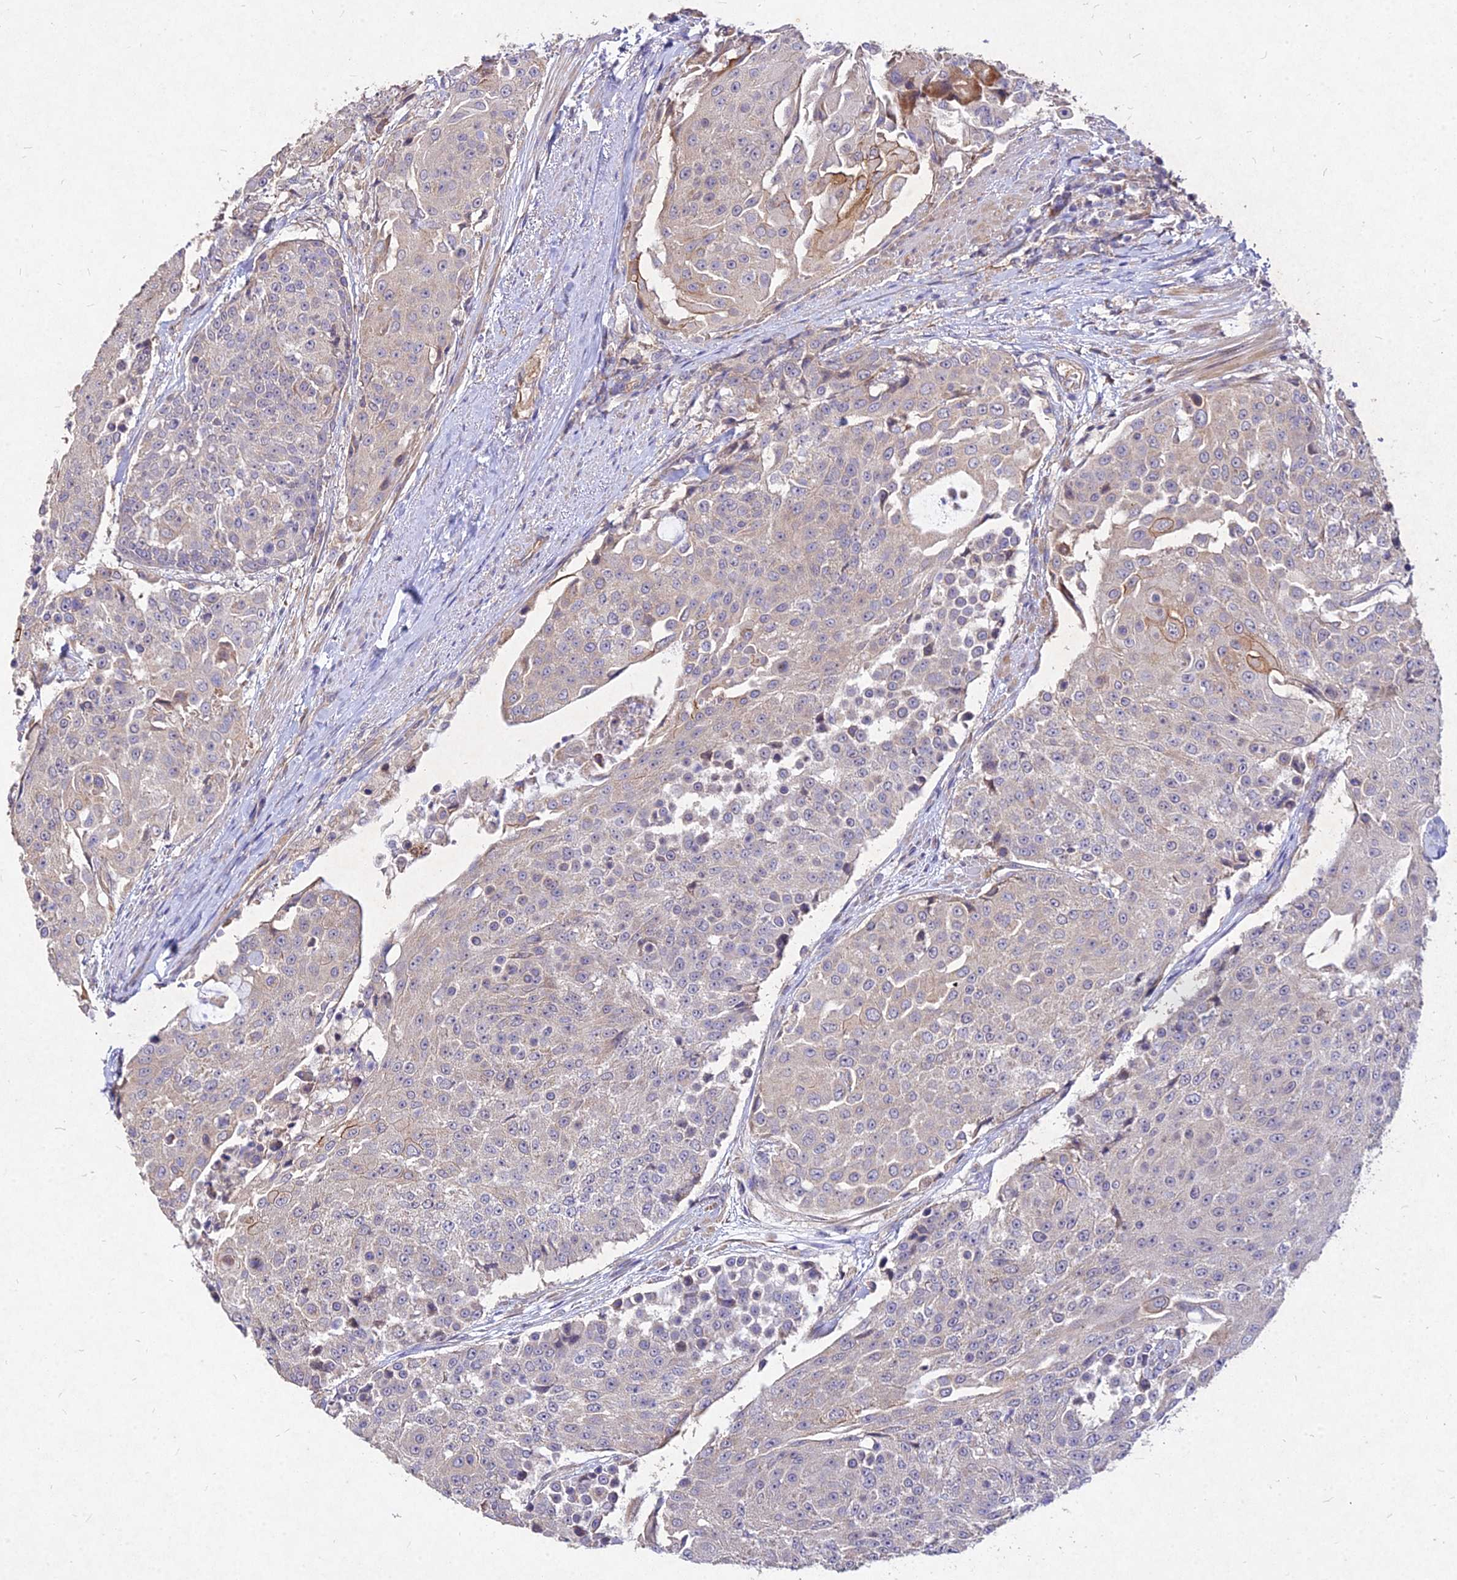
{"staining": {"intensity": "moderate", "quantity": "<25%", "location": "cytoplasmic/membranous"}, "tissue": "urothelial cancer", "cell_type": "Tumor cells", "image_type": "cancer", "snomed": [{"axis": "morphology", "description": "Urothelial carcinoma, High grade"}, {"axis": "topography", "description": "Urinary bladder"}], "caption": "DAB immunohistochemical staining of urothelial cancer shows moderate cytoplasmic/membranous protein positivity in about <25% of tumor cells. Nuclei are stained in blue.", "gene": "SKA1", "patient": {"sex": "female", "age": 63}}